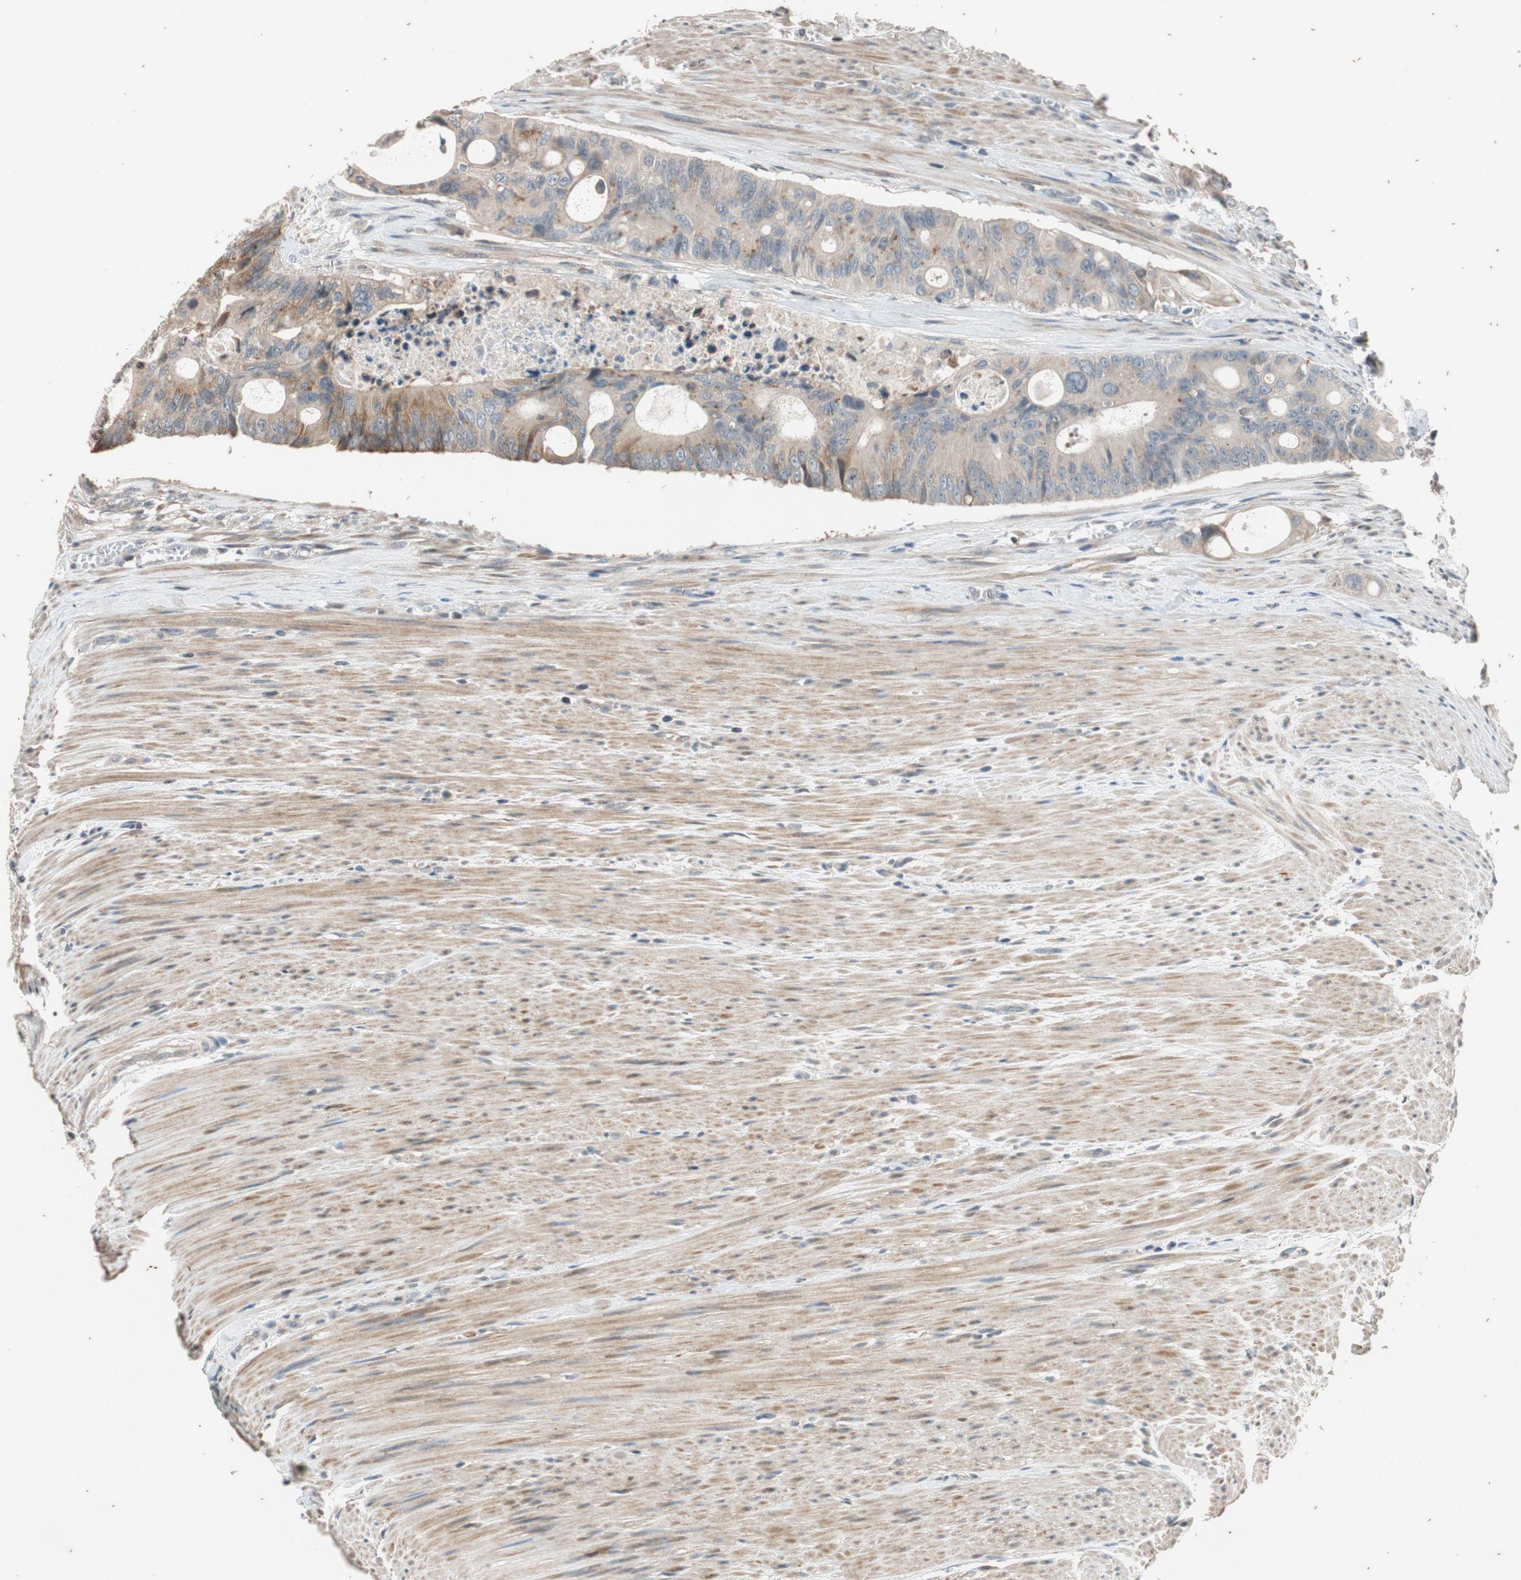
{"staining": {"intensity": "weak", "quantity": ">75%", "location": "cytoplasmic/membranous"}, "tissue": "colorectal cancer", "cell_type": "Tumor cells", "image_type": "cancer", "snomed": [{"axis": "morphology", "description": "Adenocarcinoma, NOS"}, {"axis": "topography", "description": "Colon"}], "caption": "Adenocarcinoma (colorectal) stained with a protein marker demonstrates weak staining in tumor cells.", "gene": "ATP2C1", "patient": {"sex": "female", "age": 57}}